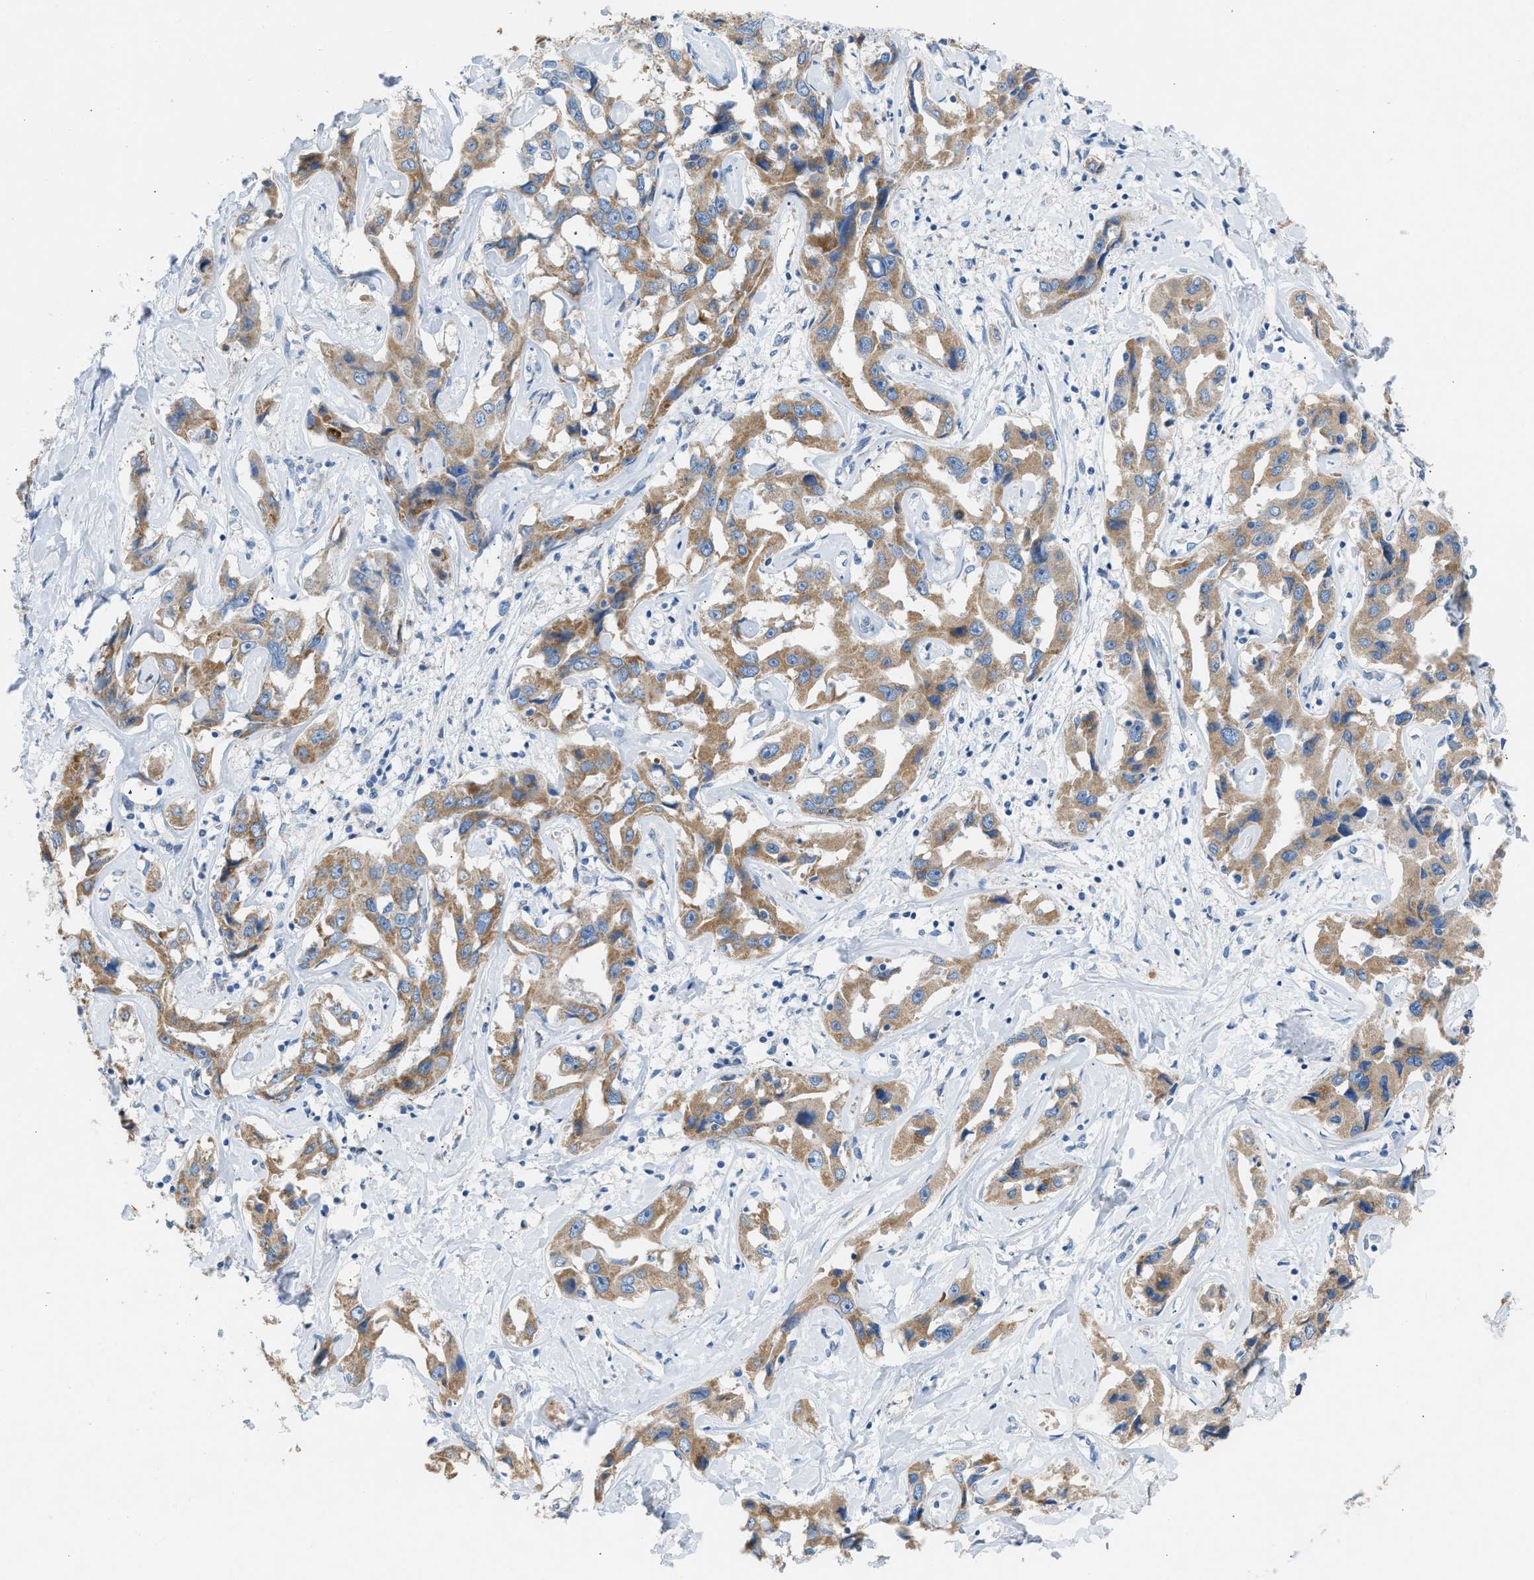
{"staining": {"intensity": "moderate", "quantity": ">75%", "location": "cytoplasmic/membranous"}, "tissue": "liver cancer", "cell_type": "Tumor cells", "image_type": "cancer", "snomed": [{"axis": "morphology", "description": "Cholangiocarcinoma"}, {"axis": "topography", "description": "Liver"}], "caption": "A micrograph showing moderate cytoplasmic/membranous staining in about >75% of tumor cells in cholangiocarcinoma (liver), as visualized by brown immunohistochemical staining.", "gene": "NDUFS8", "patient": {"sex": "male", "age": 59}}